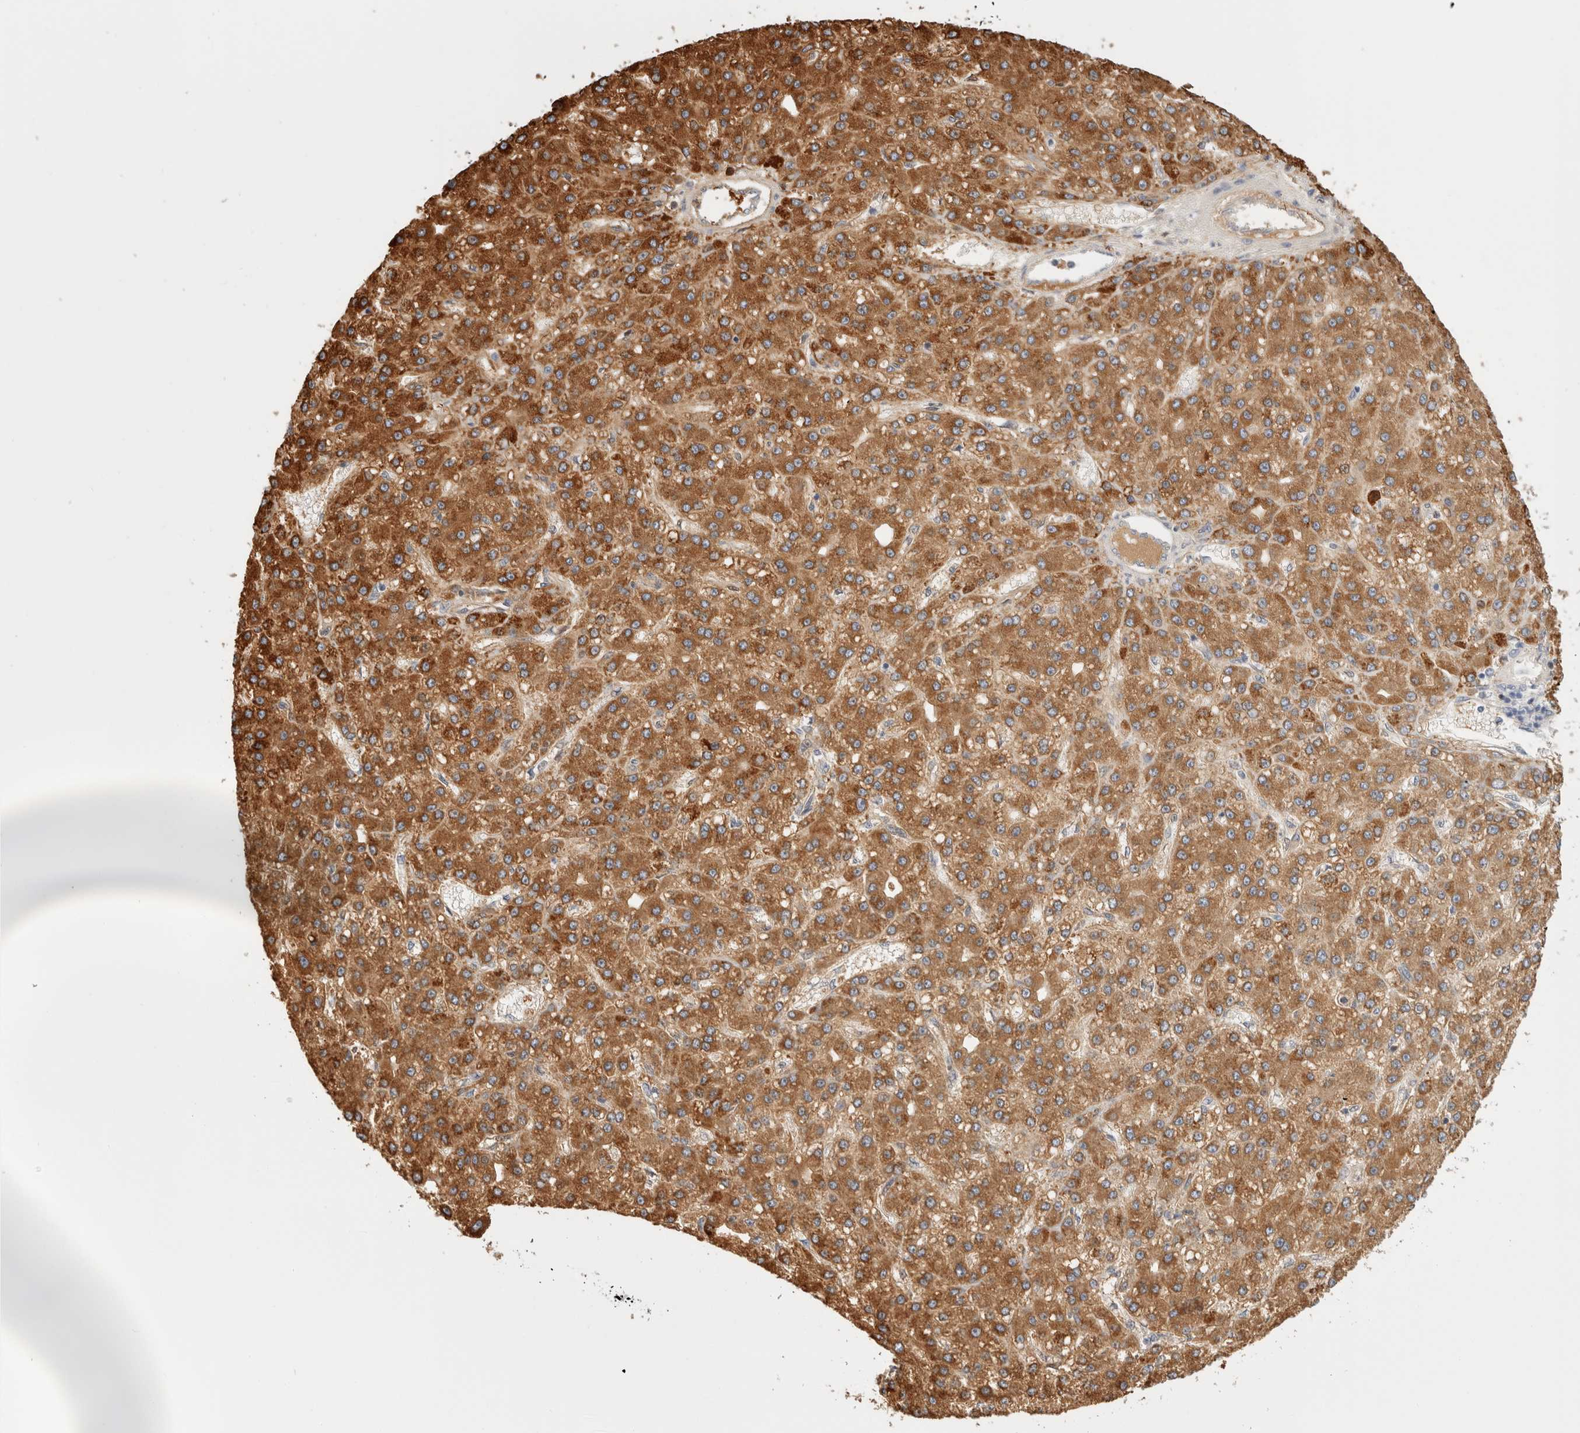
{"staining": {"intensity": "strong", "quantity": ">75%", "location": "cytoplasmic/membranous"}, "tissue": "liver cancer", "cell_type": "Tumor cells", "image_type": "cancer", "snomed": [{"axis": "morphology", "description": "Carcinoma, Hepatocellular, NOS"}, {"axis": "topography", "description": "Liver"}], "caption": "A photomicrograph of liver hepatocellular carcinoma stained for a protein shows strong cytoplasmic/membranous brown staining in tumor cells.", "gene": "FBLIM1", "patient": {"sex": "male", "age": 67}}